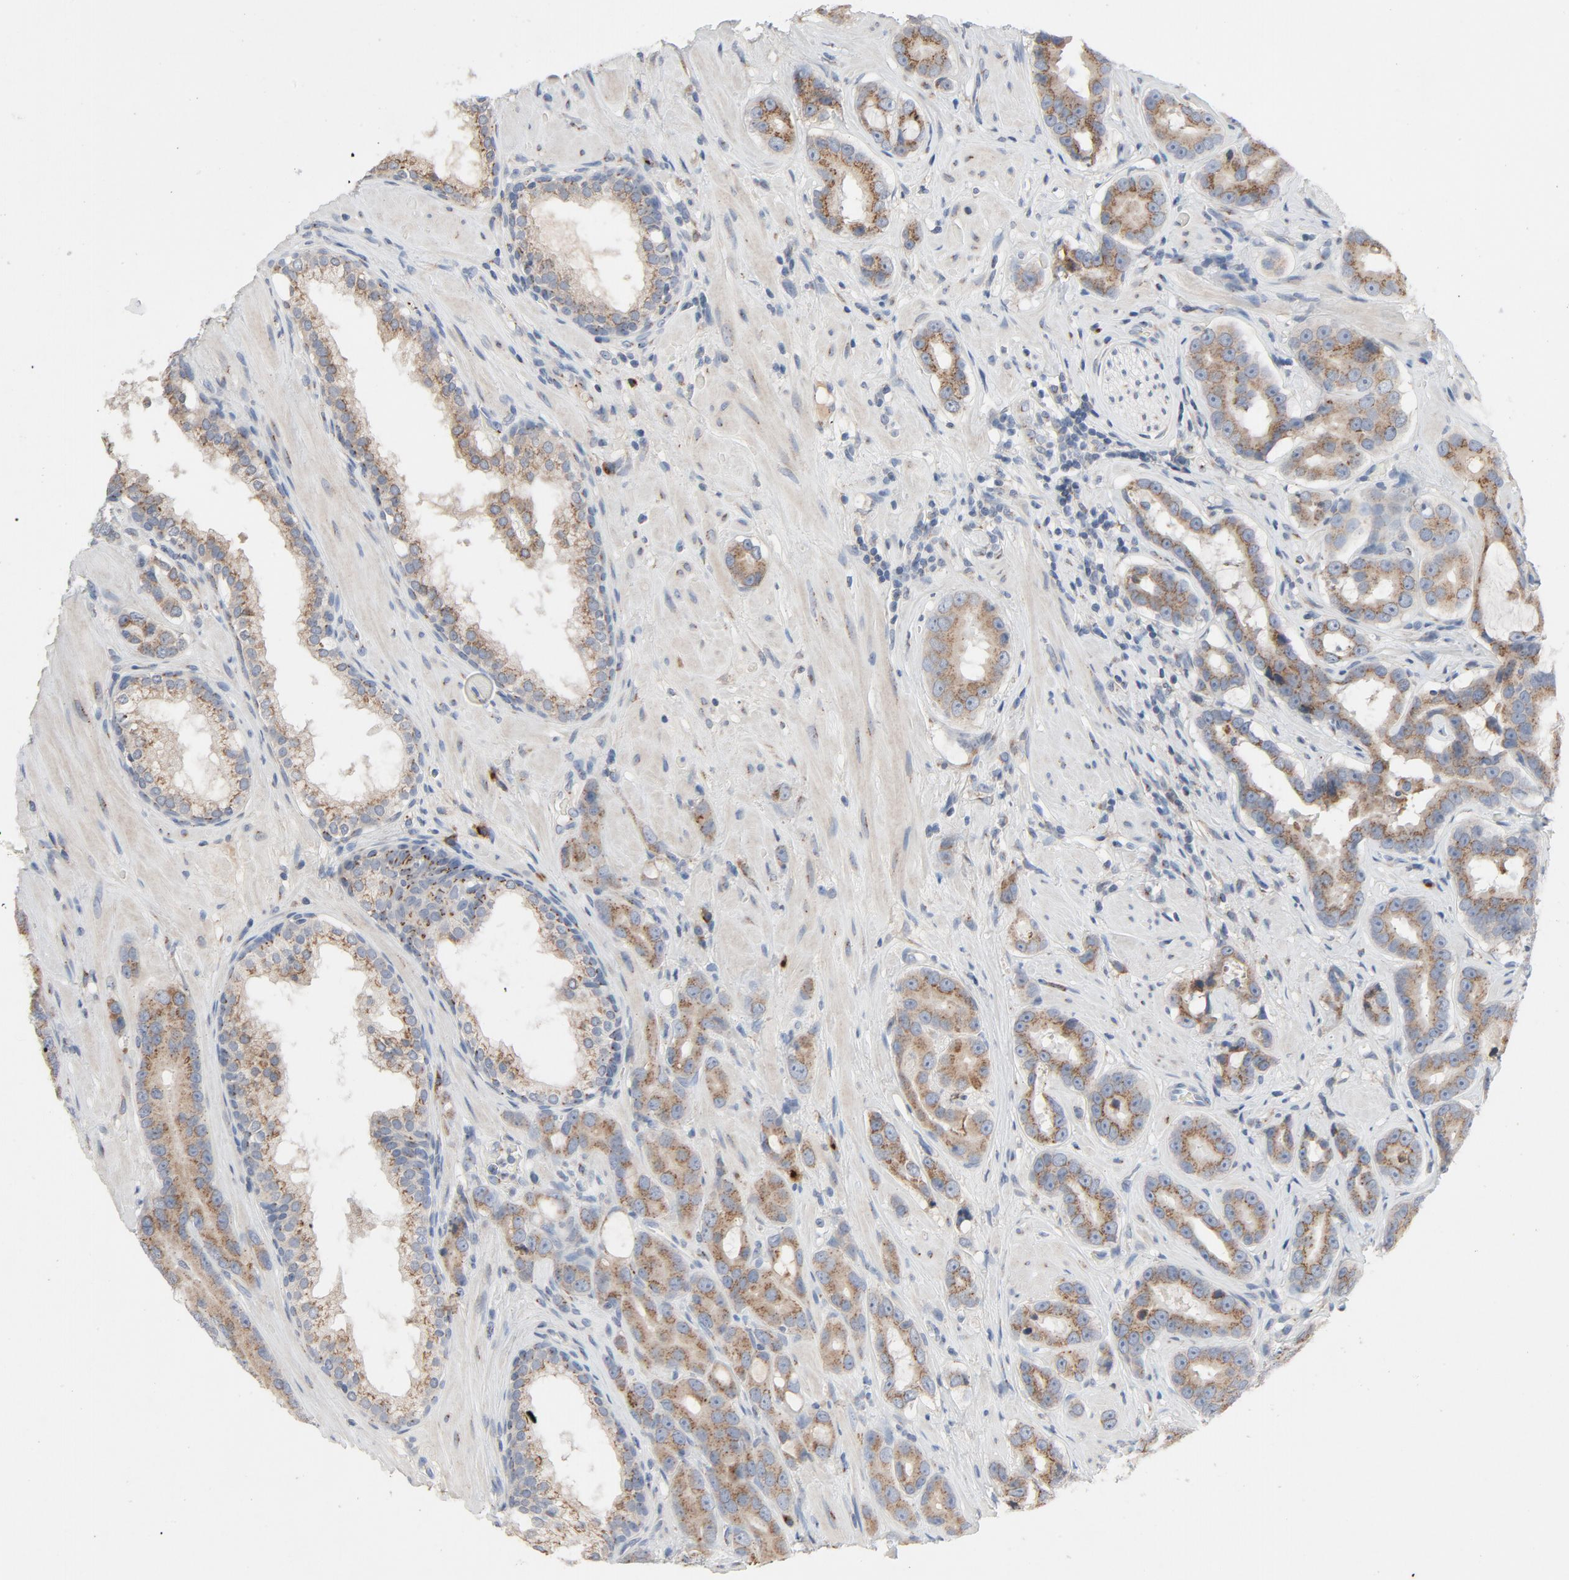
{"staining": {"intensity": "moderate", "quantity": ">75%", "location": "cytoplasmic/membranous"}, "tissue": "prostate cancer", "cell_type": "Tumor cells", "image_type": "cancer", "snomed": [{"axis": "morphology", "description": "Adenocarcinoma, Low grade"}, {"axis": "topography", "description": "Prostate"}], "caption": "Low-grade adenocarcinoma (prostate) stained for a protein (brown) shows moderate cytoplasmic/membranous positive staining in about >75% of tumor cells.", "gene": "LMAN2", "patient": {"sex": "male", "age": 59}}